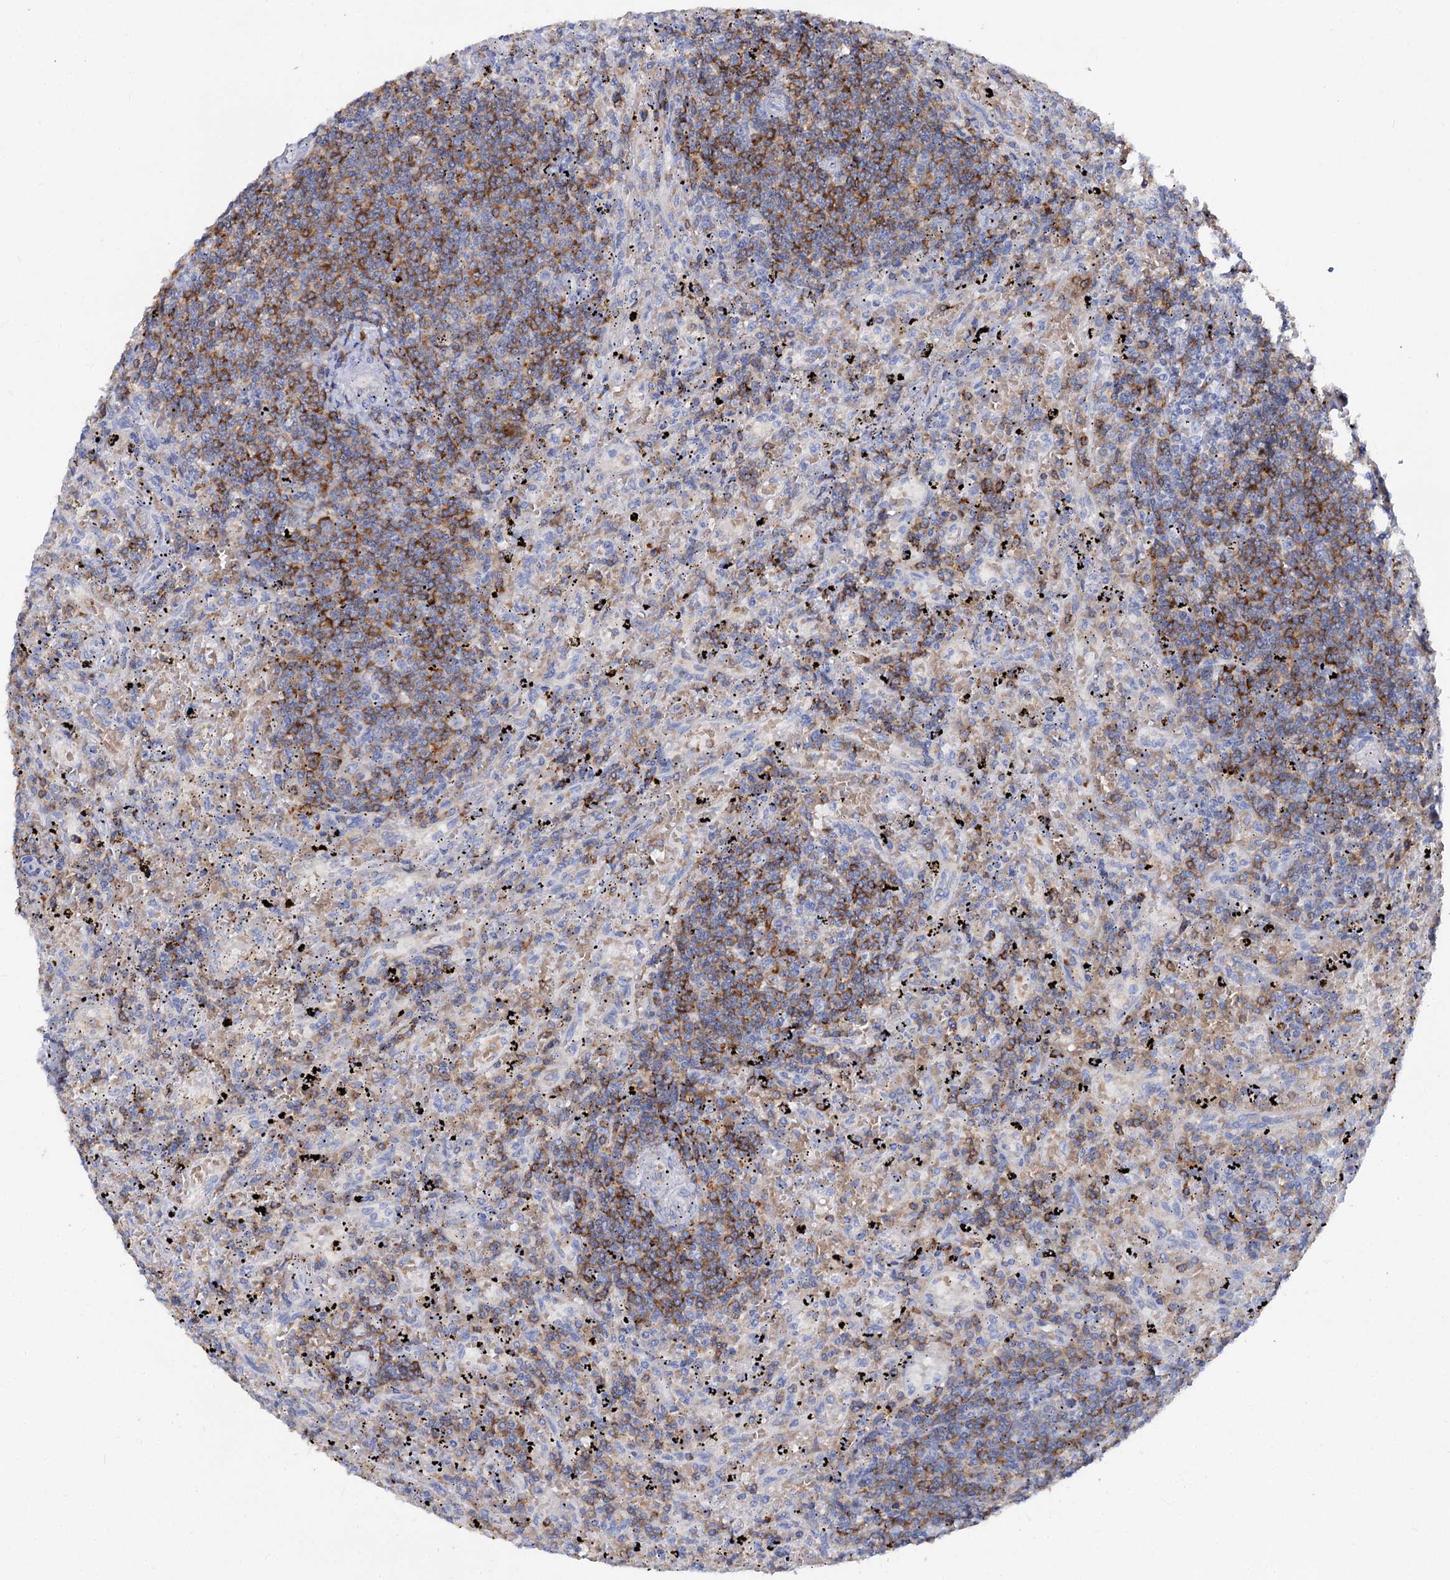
{"staining": {"intensity": "moderate", "quantity": "25%-75%", "location": "cytoplasmic/membranous"}, "tissue": "lymphoma", "cell_type": "Tumor cells", "image_type": "cancer", "snomed": [{"axis": "morphology", "description": "Malignant lymphoma, non-Hodgkin's type, Low grade"}, {"axis": "topography", "description": "Spleen"}], "caption": "IHC micrograph of neoplastic tissue: human lymphoma stained using immunohistochemistry (IHC) displays medium levels of moderate protein expression localized specifically in the cytoplasmic/membranous of tumor cells, appearing as a cytoplasmic/membranous brown color.", "gene": "HVCN1", "patient": {"sex": "male", "age": 76}}